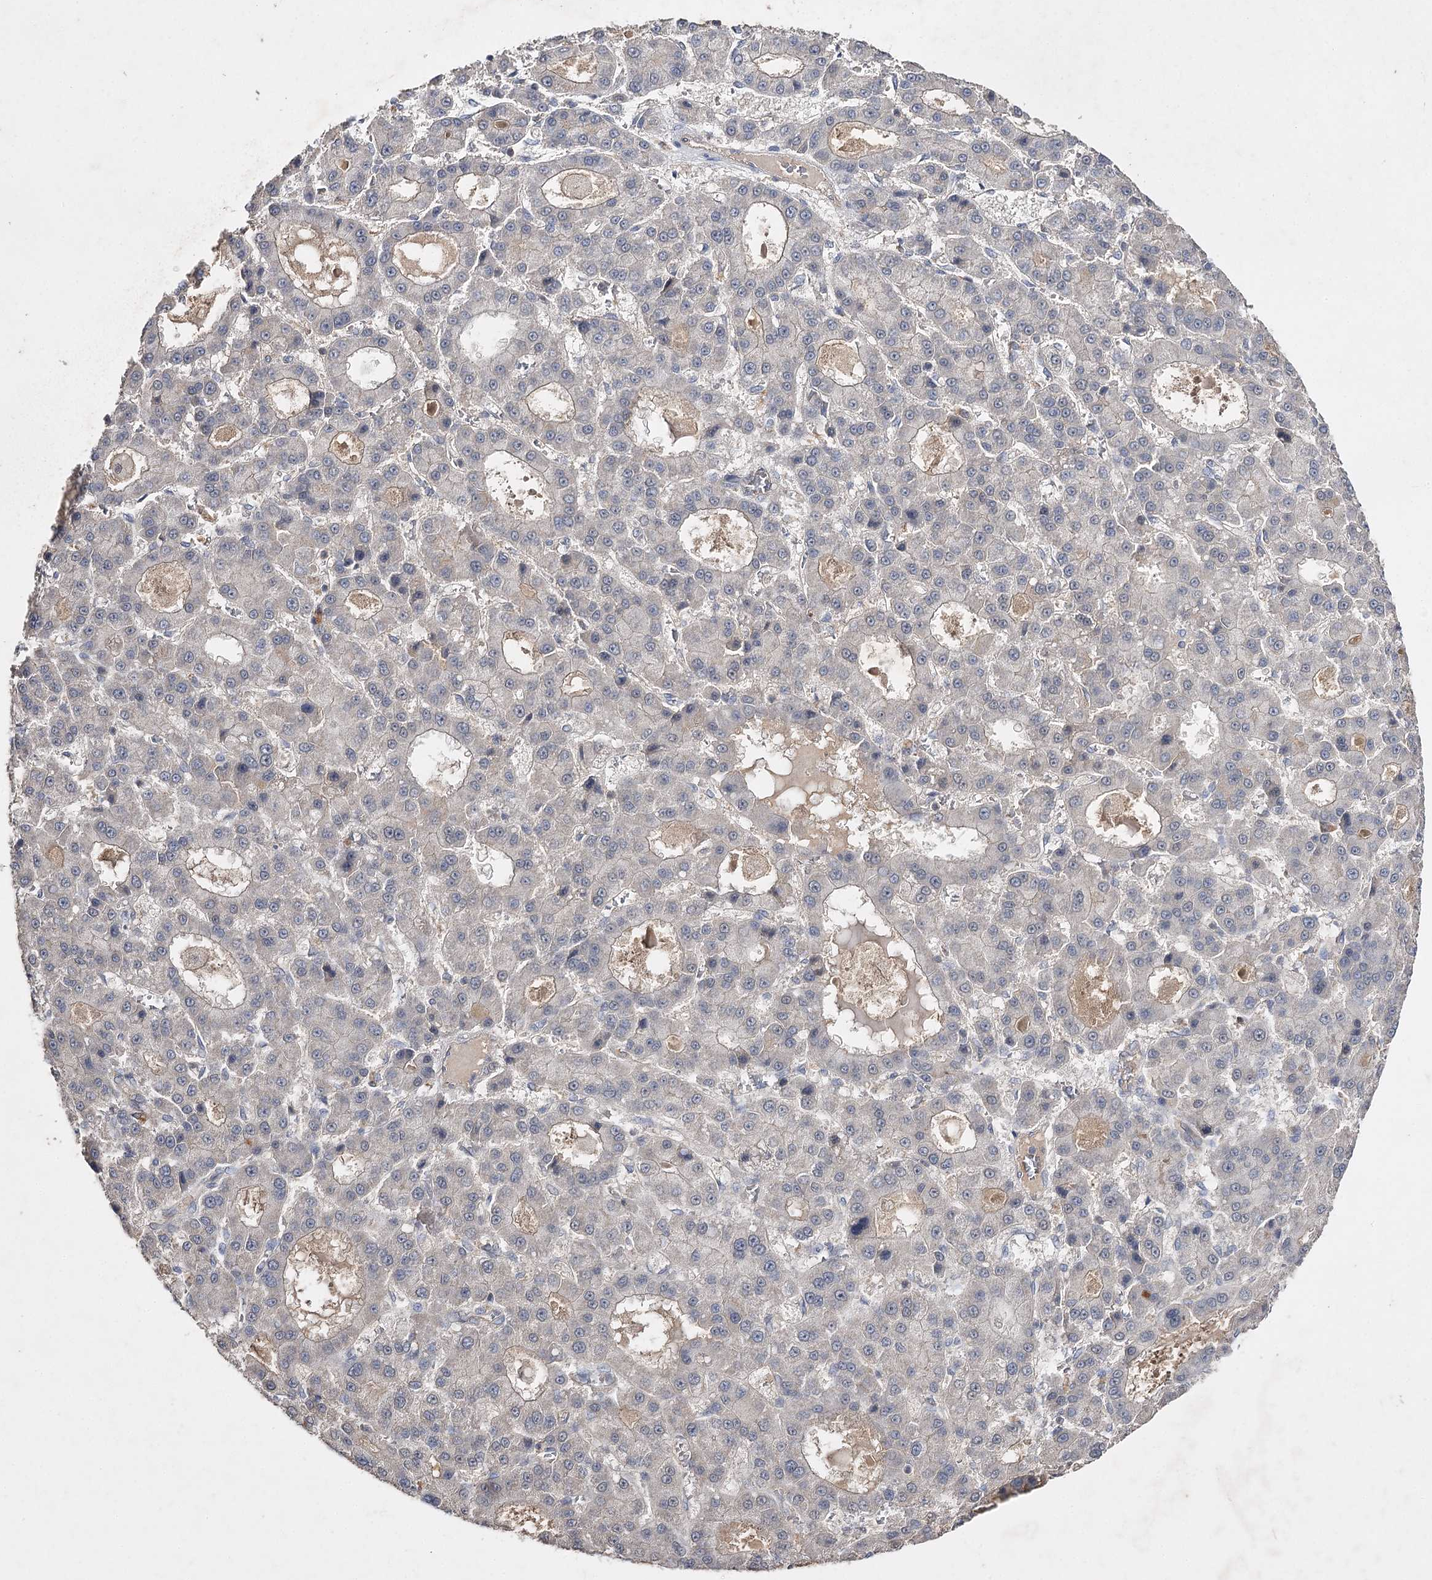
{"staining": {"intensity": "negative", "quantity": "none", "location": "none"}, "tissue": "liver cancer", "cell_type": "Tumor cells", "image_type": "cancer", "snomed": [{"axis": "morphology", "description": "Carcinoma, Hepatocellular, NOS"}, {"axis": "topography", "description": "Liver"}], "caption": "Tumor cells show no significant positivity in liver cancer (hepatocellular carcinoma).", "gene": "BCR", "patient": {"sex": "male", "age": 70}}